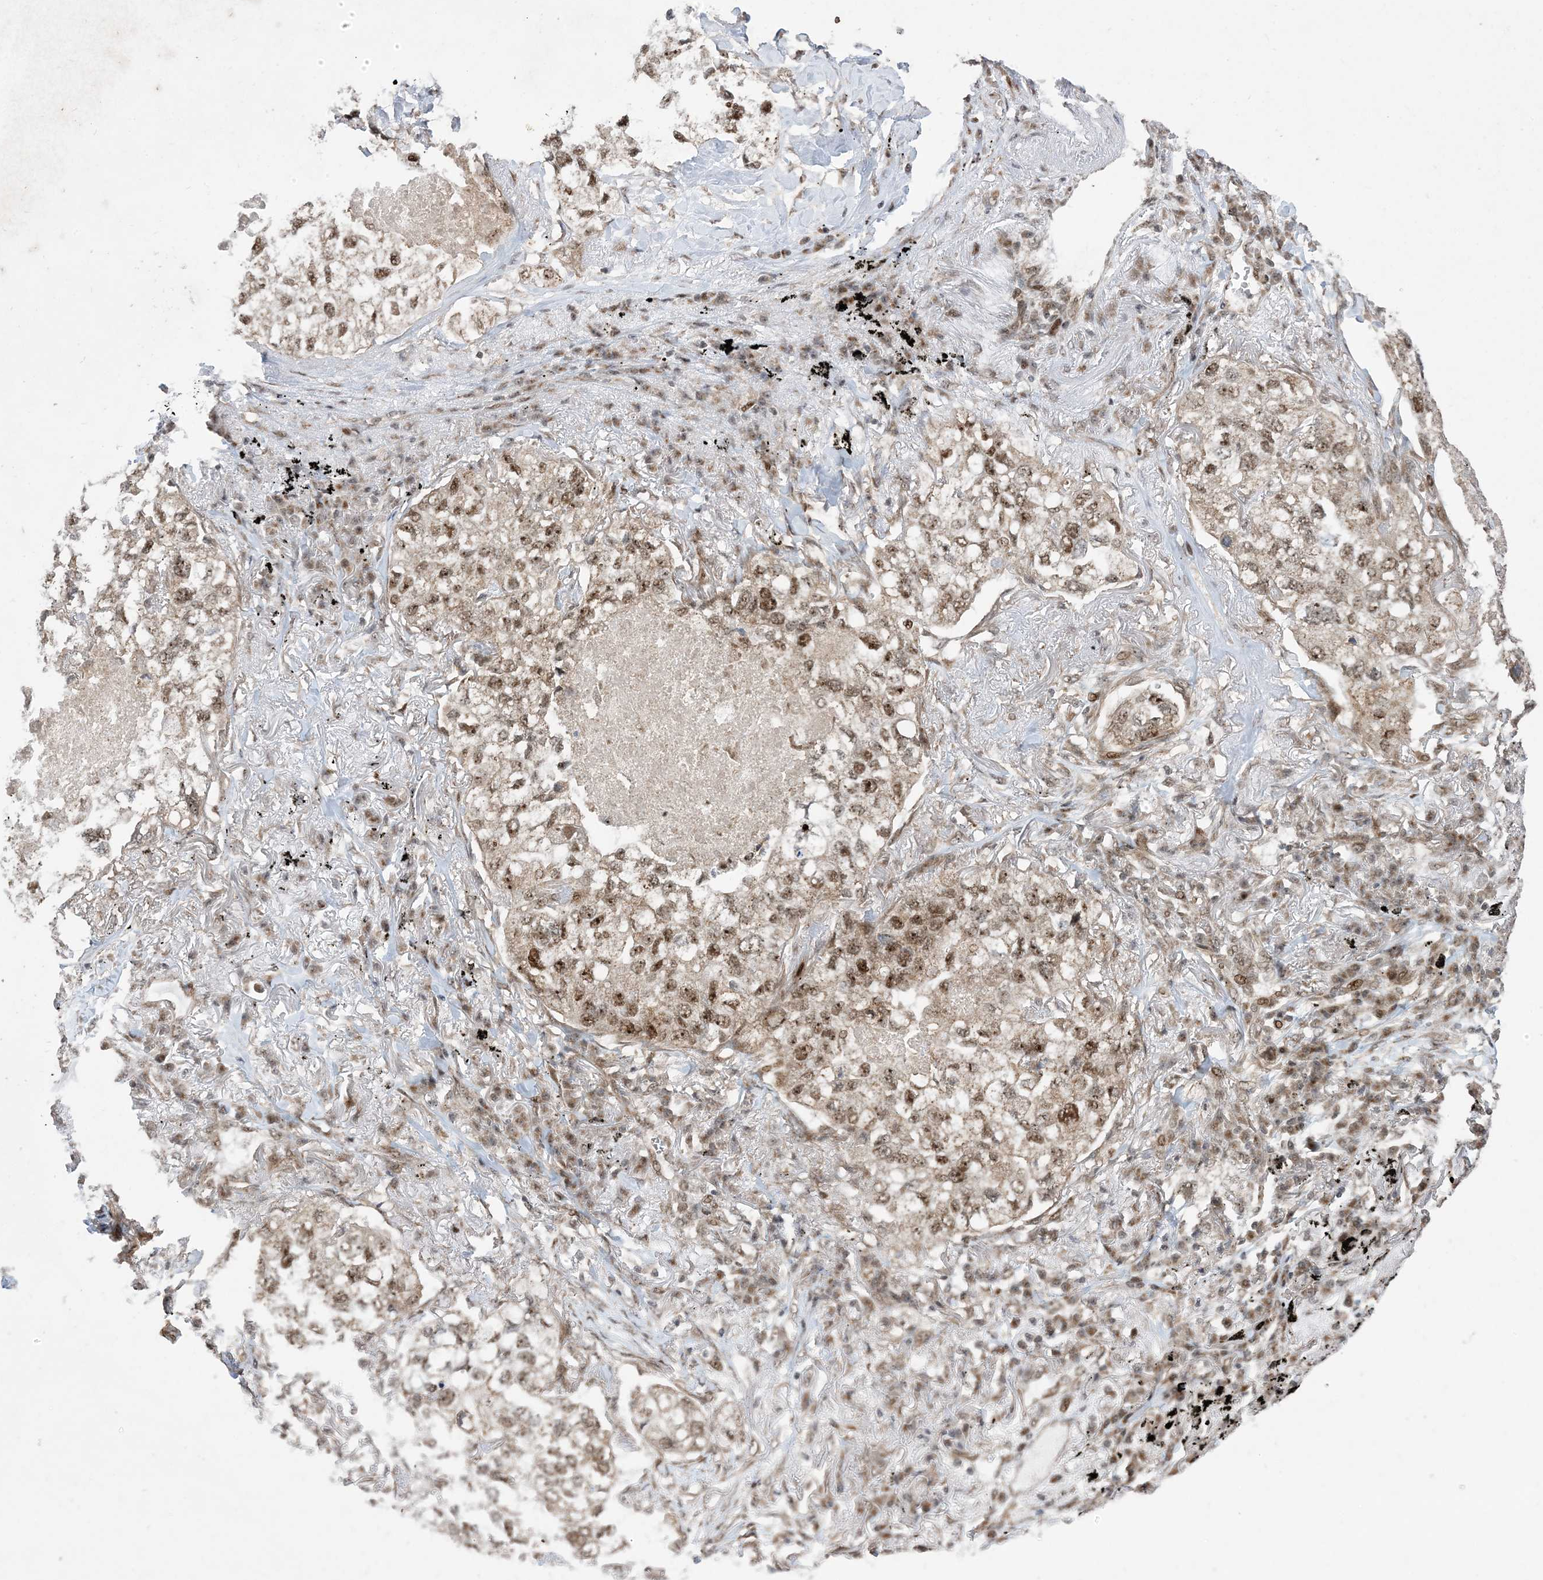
{"staining": {"intensity": "moderate", "quantity": ">75%", "location": "nuclear"}, "tissue": "lung cancer", "cell_type": "Tumor cells", "image_type": "cancer", "snomed": [{"axis": "morphology", "description": "Adenocarcinoma, NOS"}, {"axis": "topography", "description": "Lung"}], "caption": "Protein analysis of lung cancer (adenocarcinoma) tissue shows moderate nuclear expression in about >75% of tumor cells.", "gene": "FAM9B", "patient": {"sex": "male", "age": 65}}